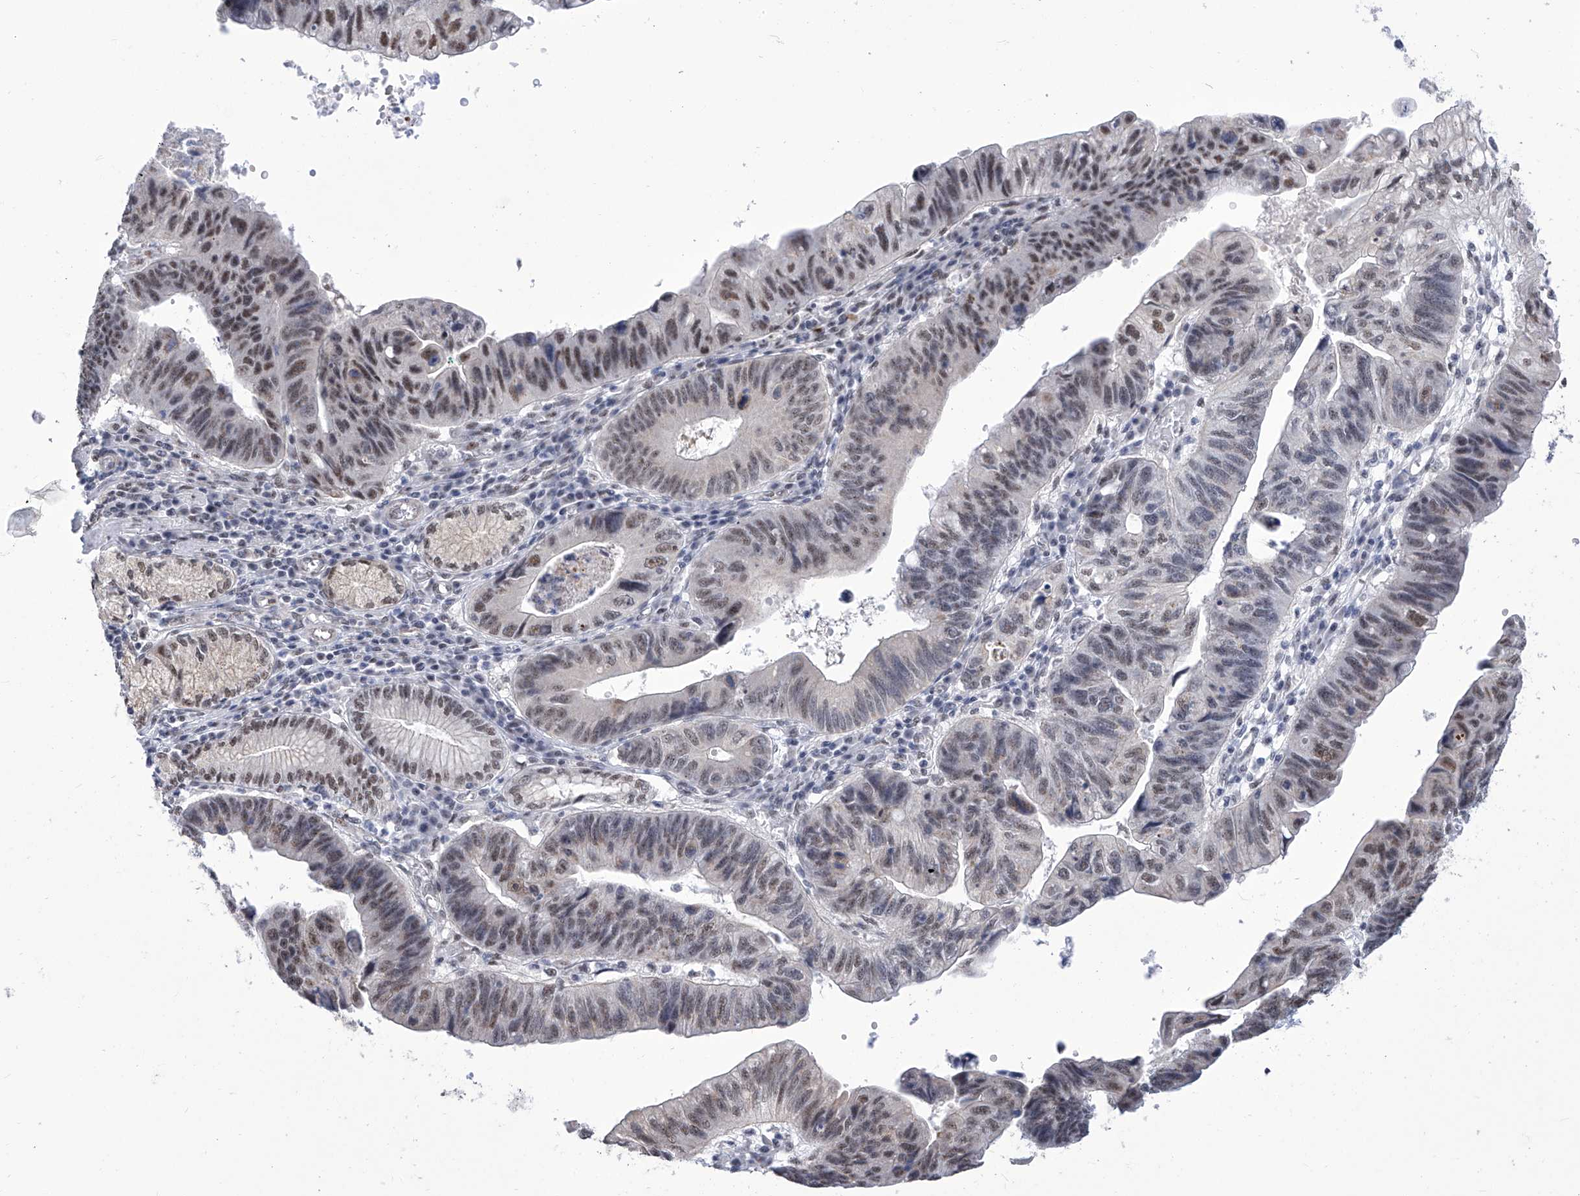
{"staining": {"intensity": "moderate", "quantity": "25%-75%", "location": "nuclear"}, "tissue": "stomach cancer", "cell_type": "Tumor cells", "image_type": "cancer", "snomed": [{"axis": "morphology", "description": "Adenocarcinoma, NOS"}, {"axis": "topography", "description": "Stomach"}], "caption": "A brown stain shows moderate nuclear expression of a protein in human adenocarcinoma (stomach) tumor cells.", "gene": "SART1", "patient": {"sex": "male", "age": 59}}